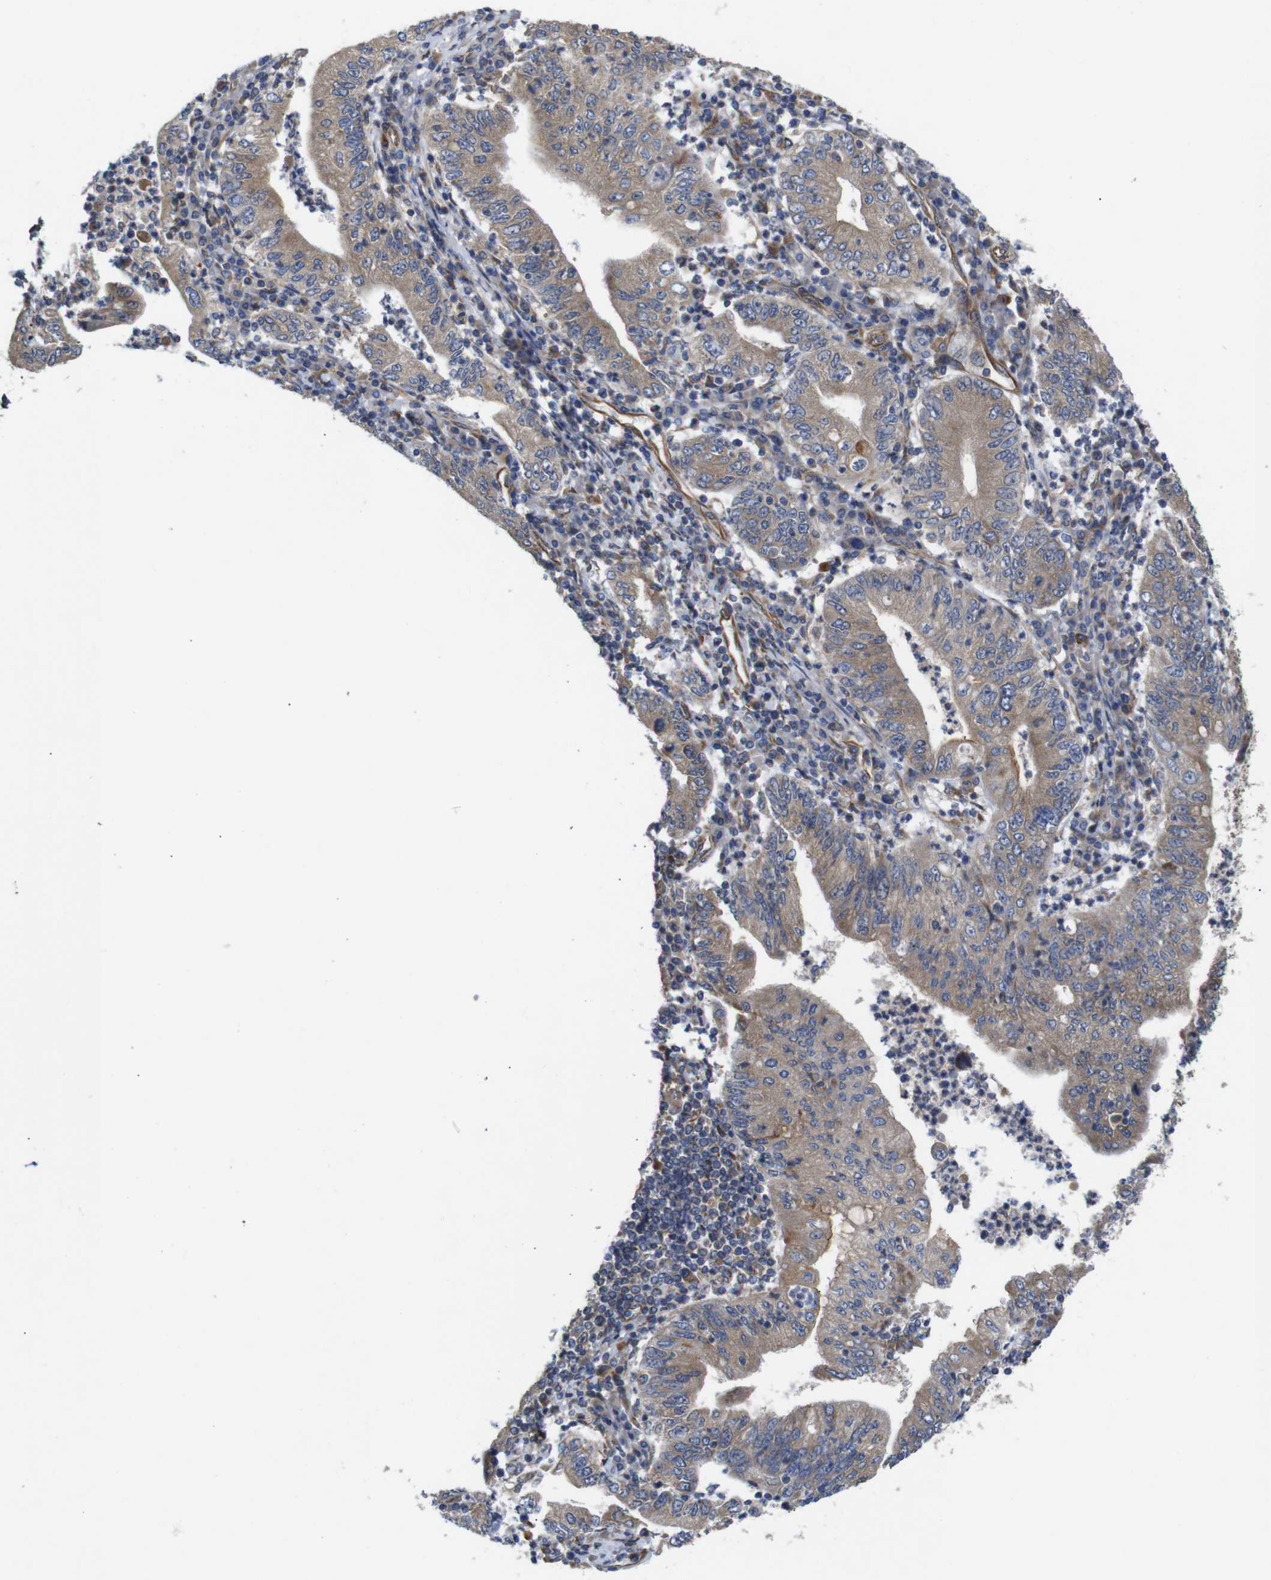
{"staining": {"intensity": "weak", "quantity": ">75%", "location": "cytoplasmic/membranous"}, "tissue": "stomach cancer", "cell_type": "Tumor cells", "image_type": "cancer", "snomed": [{"axis": "morphology", "description": "Normal tissue, NOS"}, {"axis": "morphology", "description": "Adenocarcinoma, NOS"}, {"axis": "topography", "description": "Esophagus"}, {"axis": "topography", "description": "Stomach, upper"}, {"axis": "topography", "description": "Peripheral nerve tissue"}], "caption": "A high-resolution histopathology image shows immunohistochemistry staining of stomach adenocarcinoma, which shows weak cytoplasmic/membranous staining in approximately >75% of tumor cells.", "gene": "POMK", "patient": {"sex": "male", "age": 62}}